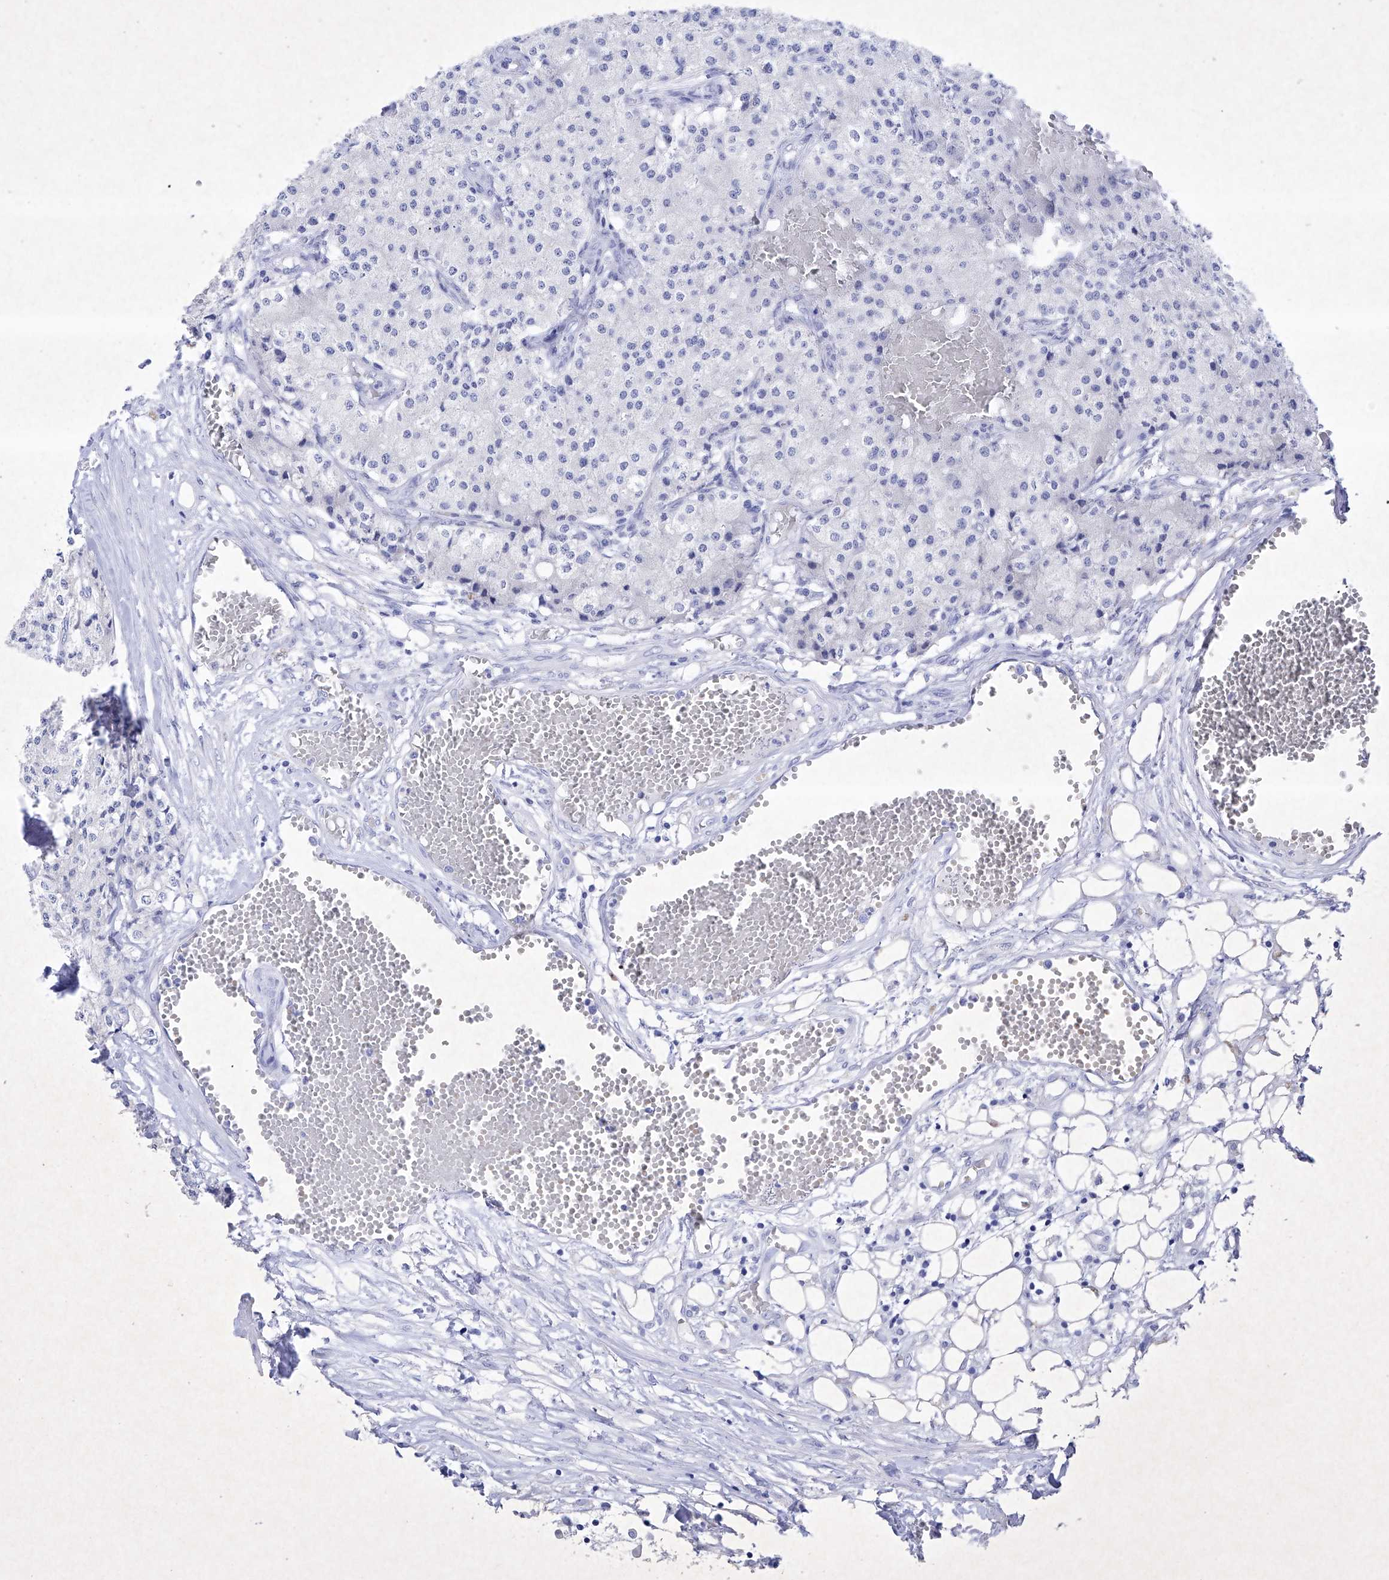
{"staining": {"intensity": "negative", "quantity": "none", "location": "none"}, "tissue": "carcinoid", "cell_type": "Tumor cells", "image_type": "cancer", "snomed": [{"axis": "morphology", "description": "Carcinoid, malignant, NOS"}, {"axis": "topography", "description": "Colon"}], "caption": "Immunohistochemistry (IHC) image of neoplastic tissue: human malignant carcinoid stained with DAB (3,3'-diaminobenzidine) exhibits no significant protein expression in tumor cells.", "gene": "BARX2", "patient": {"sex": "female", "age": 52}}